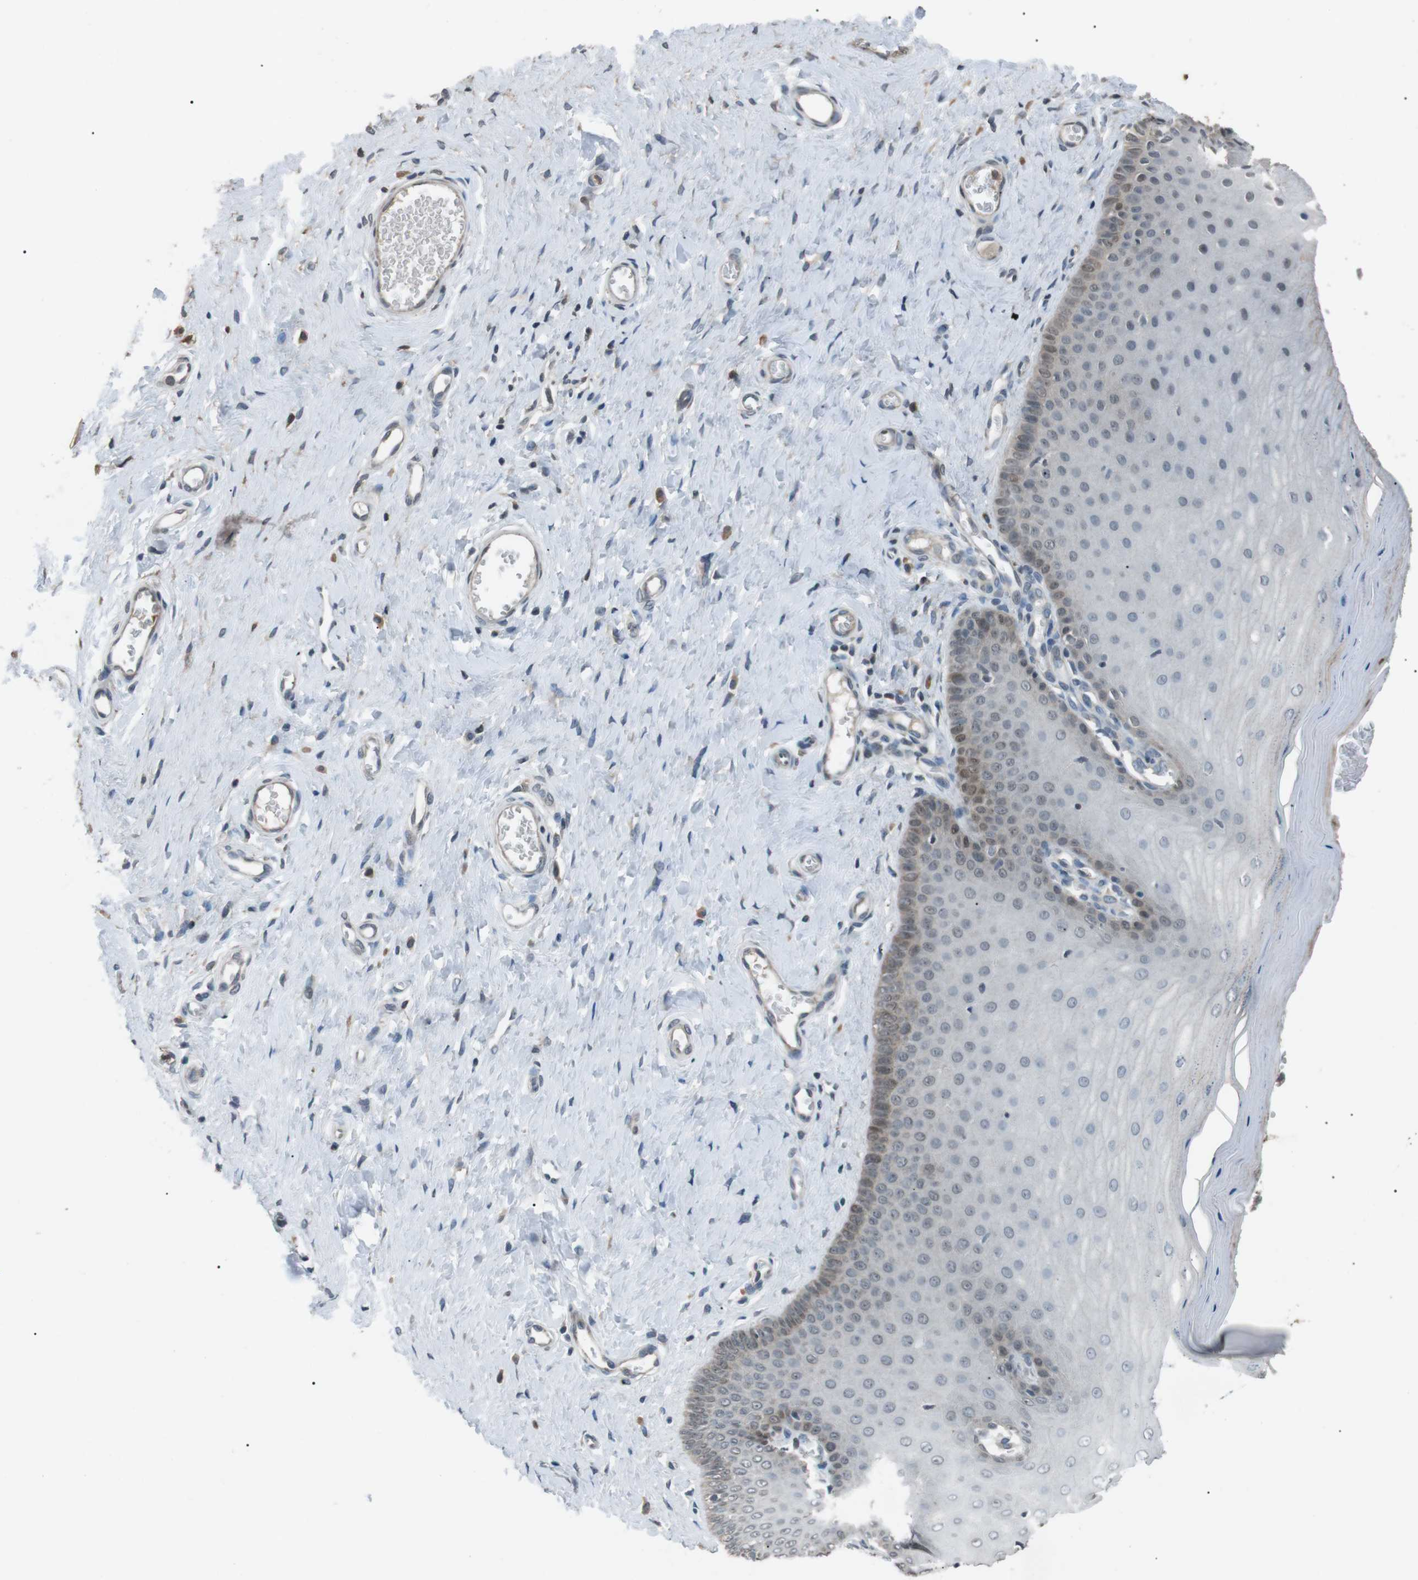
{"staining": {"intensity": "weak", "quantity": "<25%", "location": "cytoplasmic/membranous"}, "tissue": "cervix", "cell_type": "Glandular cells", "image_type": "normal", "snomed": [{"axis": "morphology", "description": "Normal tissue, NOS"}, {"axis": "topography", "description": "Cervix"}], "caption": "This photomicrograph is of benign cervix stained with immunohistochemistry to label a protein in brown with the nuclei are counter-stained blue. There is no staining in glandular cells.", "gene": "NEK7", "patient": {"sex": "female", "age": 55}}